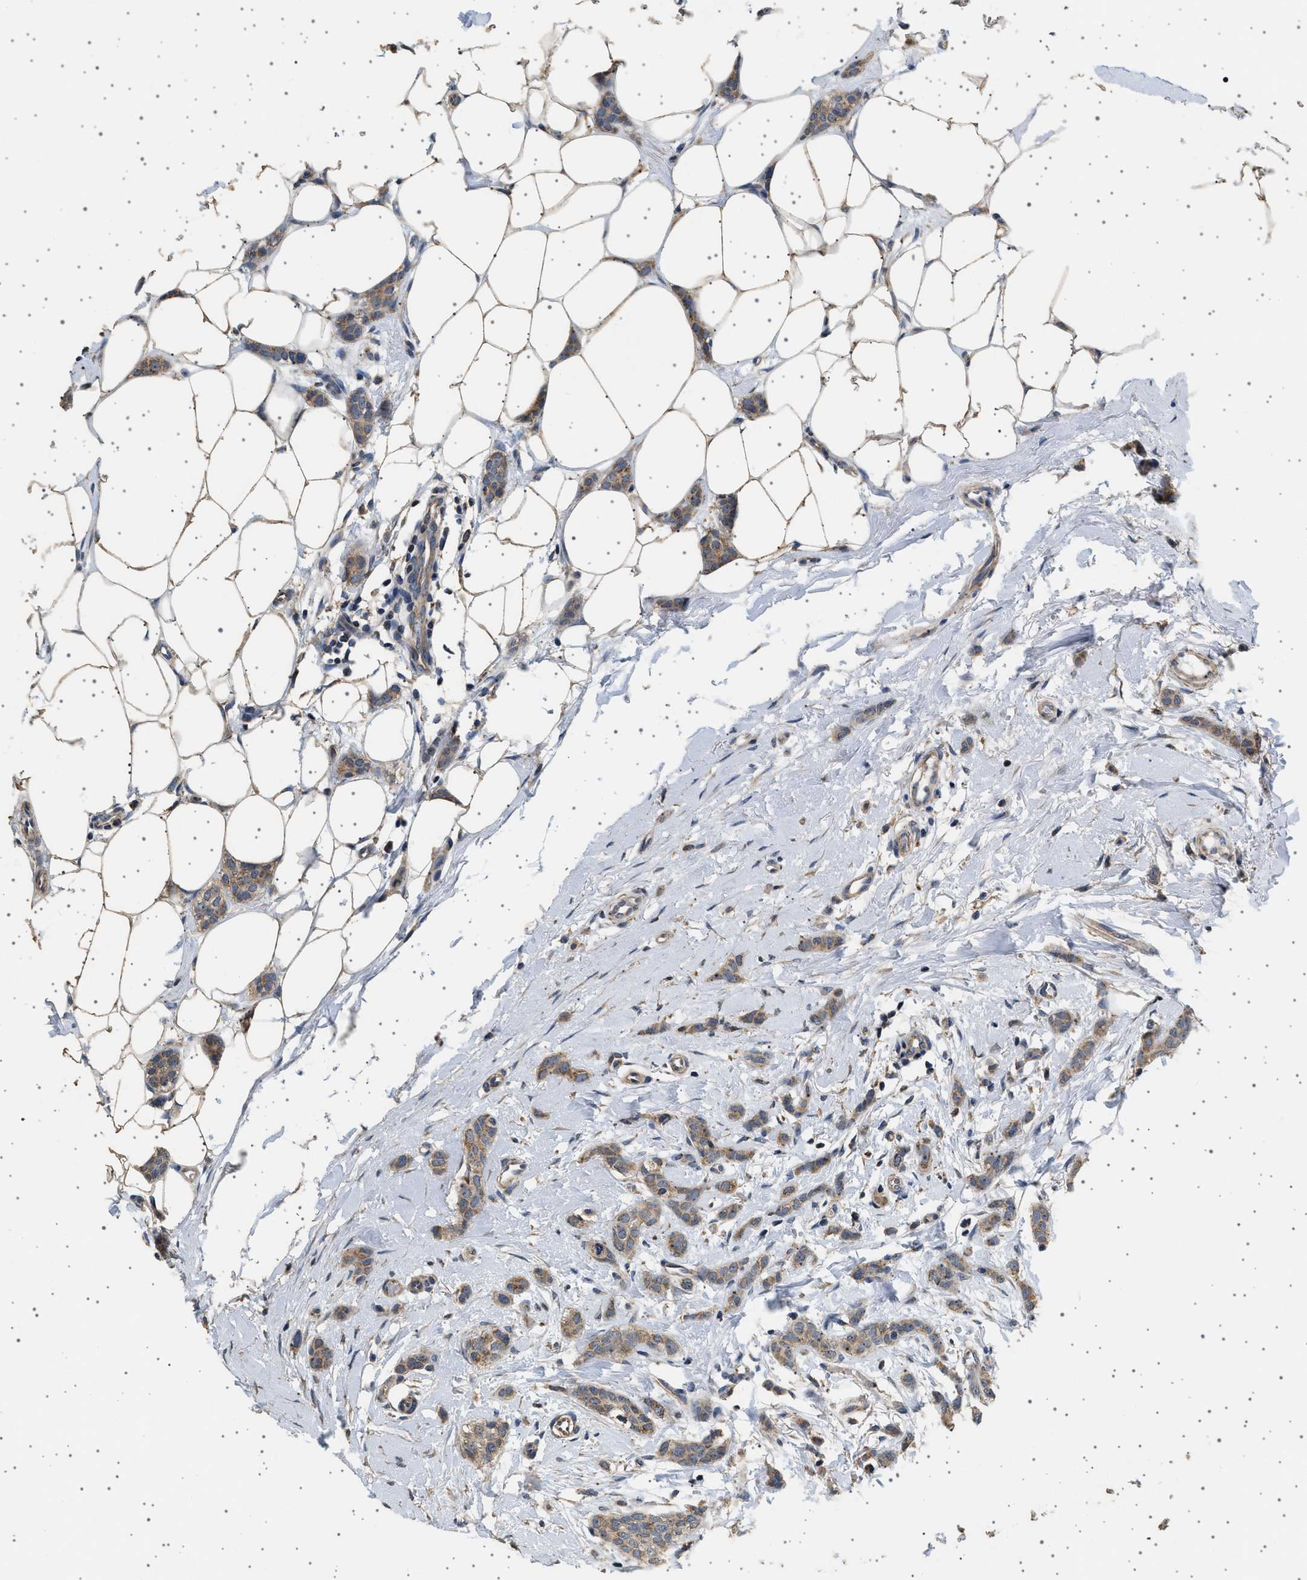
{"staining": {"intensity": "moderate", "quantity": ">75%", "location": "cytoplasmic/membranous"}, "tissue": "breast cancer", "cell_type": "Tumor cells", "image_type": "cancer", "snomed": [{"axis": "morphology", "description": "Lobular carcinoma"}, {"axis": "topography", "description": "Skin"}, {"axis": "topography", "description": "Breast"}], "caption": "Tumor cells reveal moderate cytoplasmic/membranous positivity in approximately >75% of cells in breast cancer (lobular carcinoma).", "gene": "KCNA4", "patient": {"sex": "female", "age": 46}}